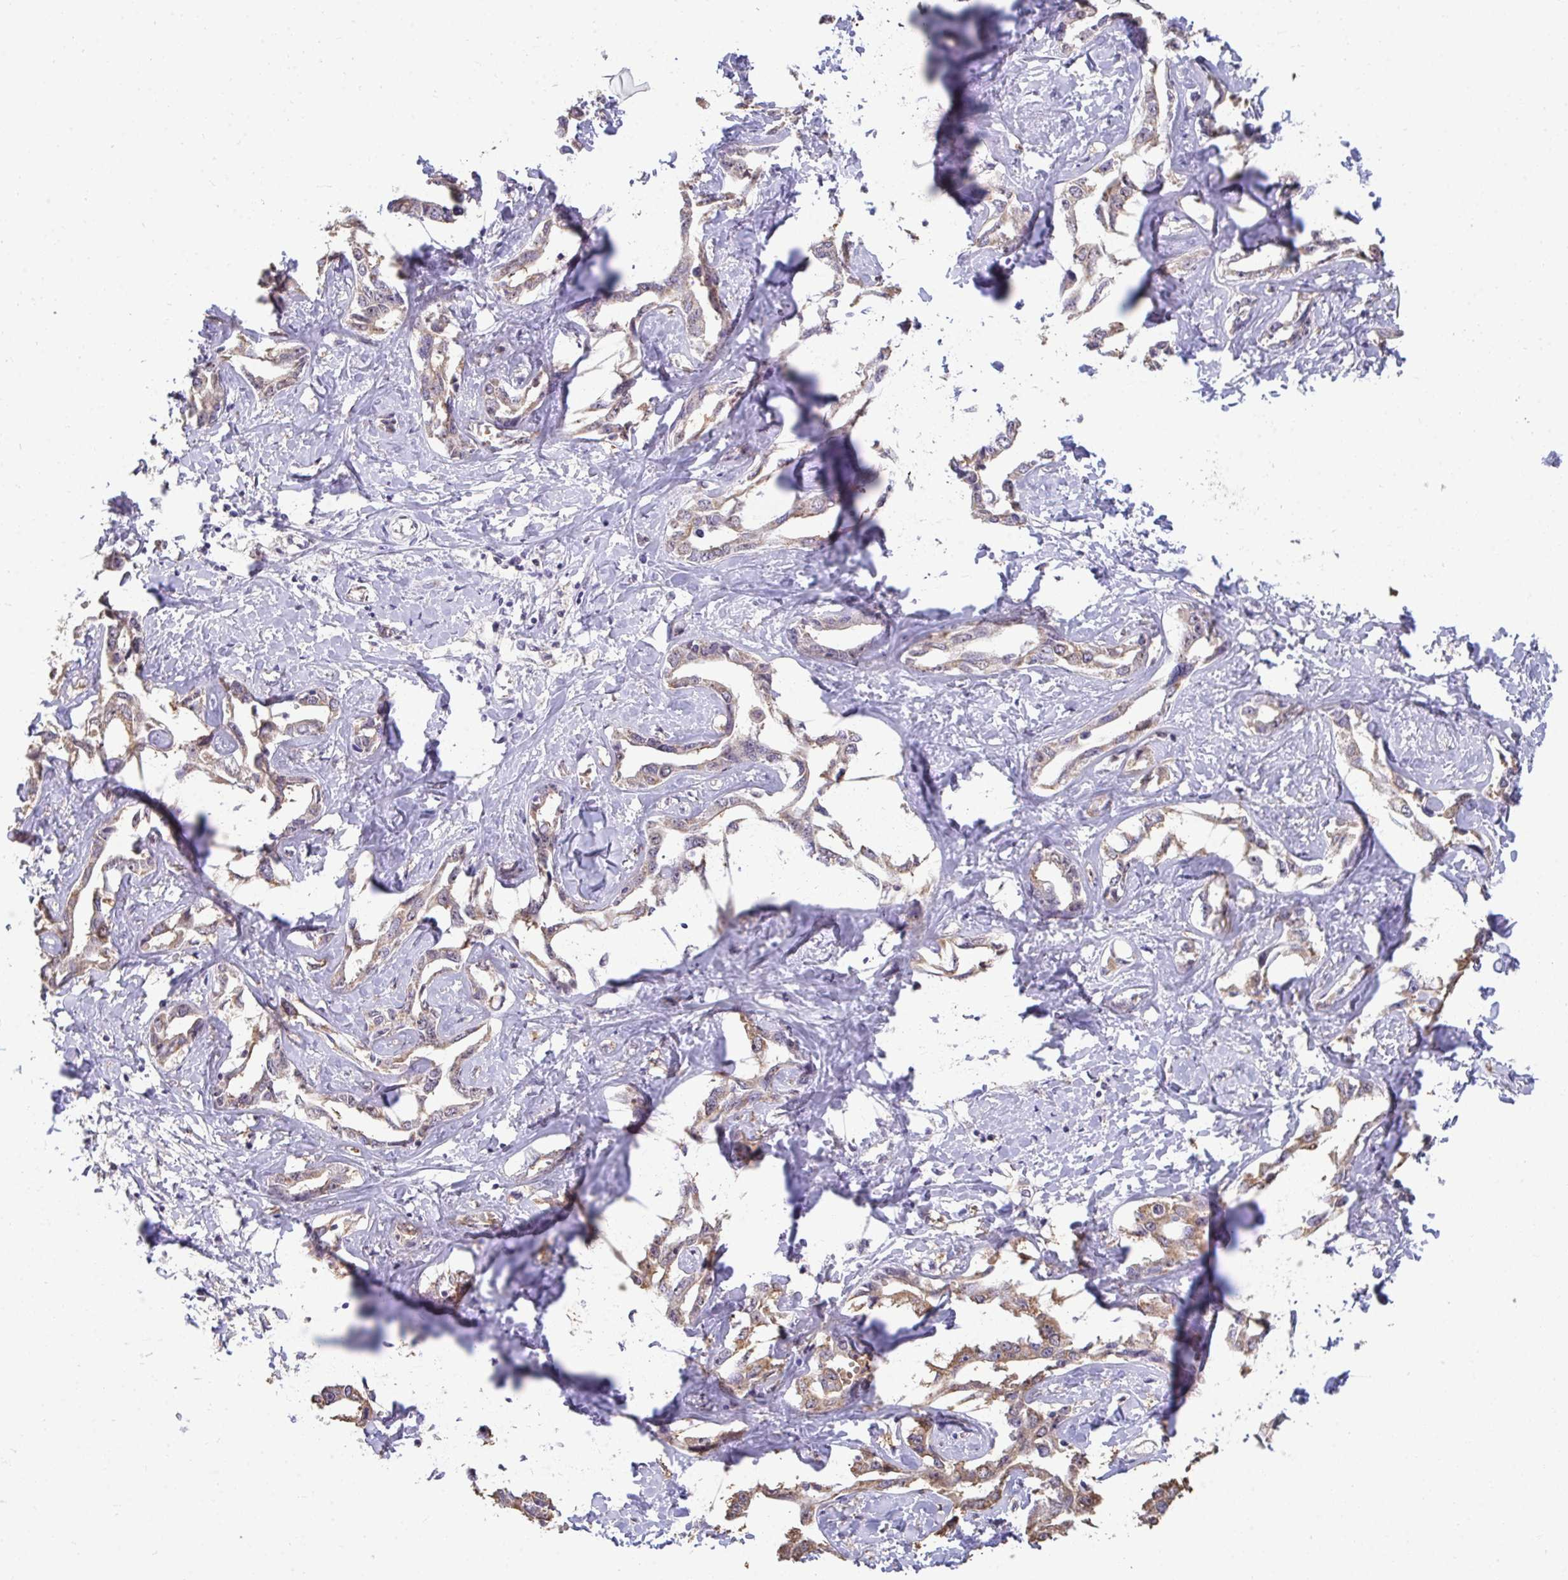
{"staining": {"intensity": "weak", "quantity": ">75%", "location": "cytoplasmic/membranous,nuclear"}, "tissue": "liver cancer", "cell_type": "Tumor cells", "image_type": "cancer", "snomed": [{"axis": "morphology", "description": "Cholangiocarcinoma"}, {"axis": "topography", "description": "Liver"}], "caption": "Protein staining of cholangiocarcinoma (liver) tissue exhibits weak cytoplasmic/membranous and nuclear expression in approximately >75% of tumor cells.", "gene": "SENP3", "patient": {"sex": "male", "age": 59}}